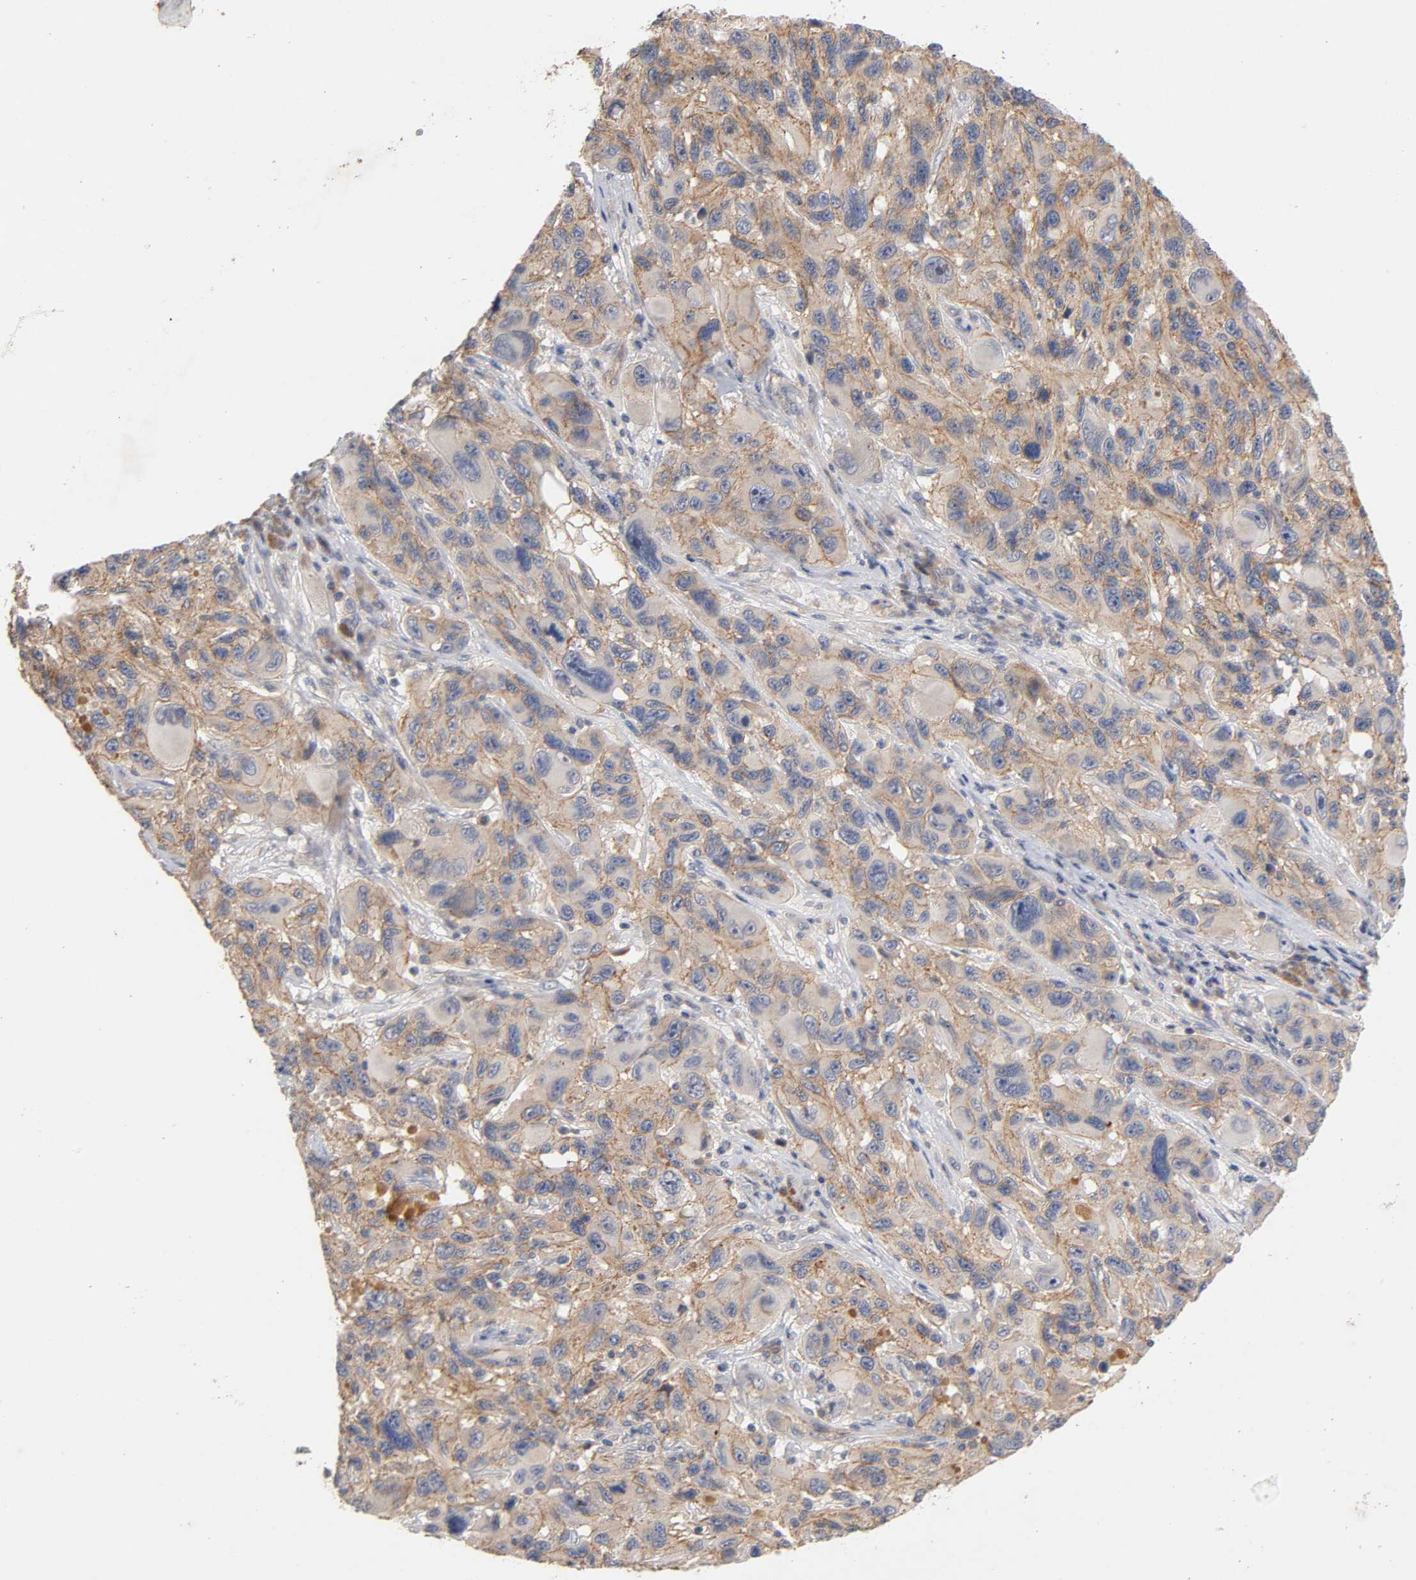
{"staining": {"intensity": "moderate", "quantity": ">75%", "location": "cytoplasmic/membranous"}, "tissue": "melanoma", "cell_type": "Tumor cells", "image_type": "cancer", "snomed": [{"axis": "morphology", "description": "Malignant melanoma, NOS"}, {"axis": "topography", "description": "Skin"}], "caption": "Melanoma stained for a protein (brown) reveals moderate cytoplasmic/membranous positive positivity in about >75% of tumor cells.", "gene": "PDZD11", "patient": {"sex": "male", "age": 53}}